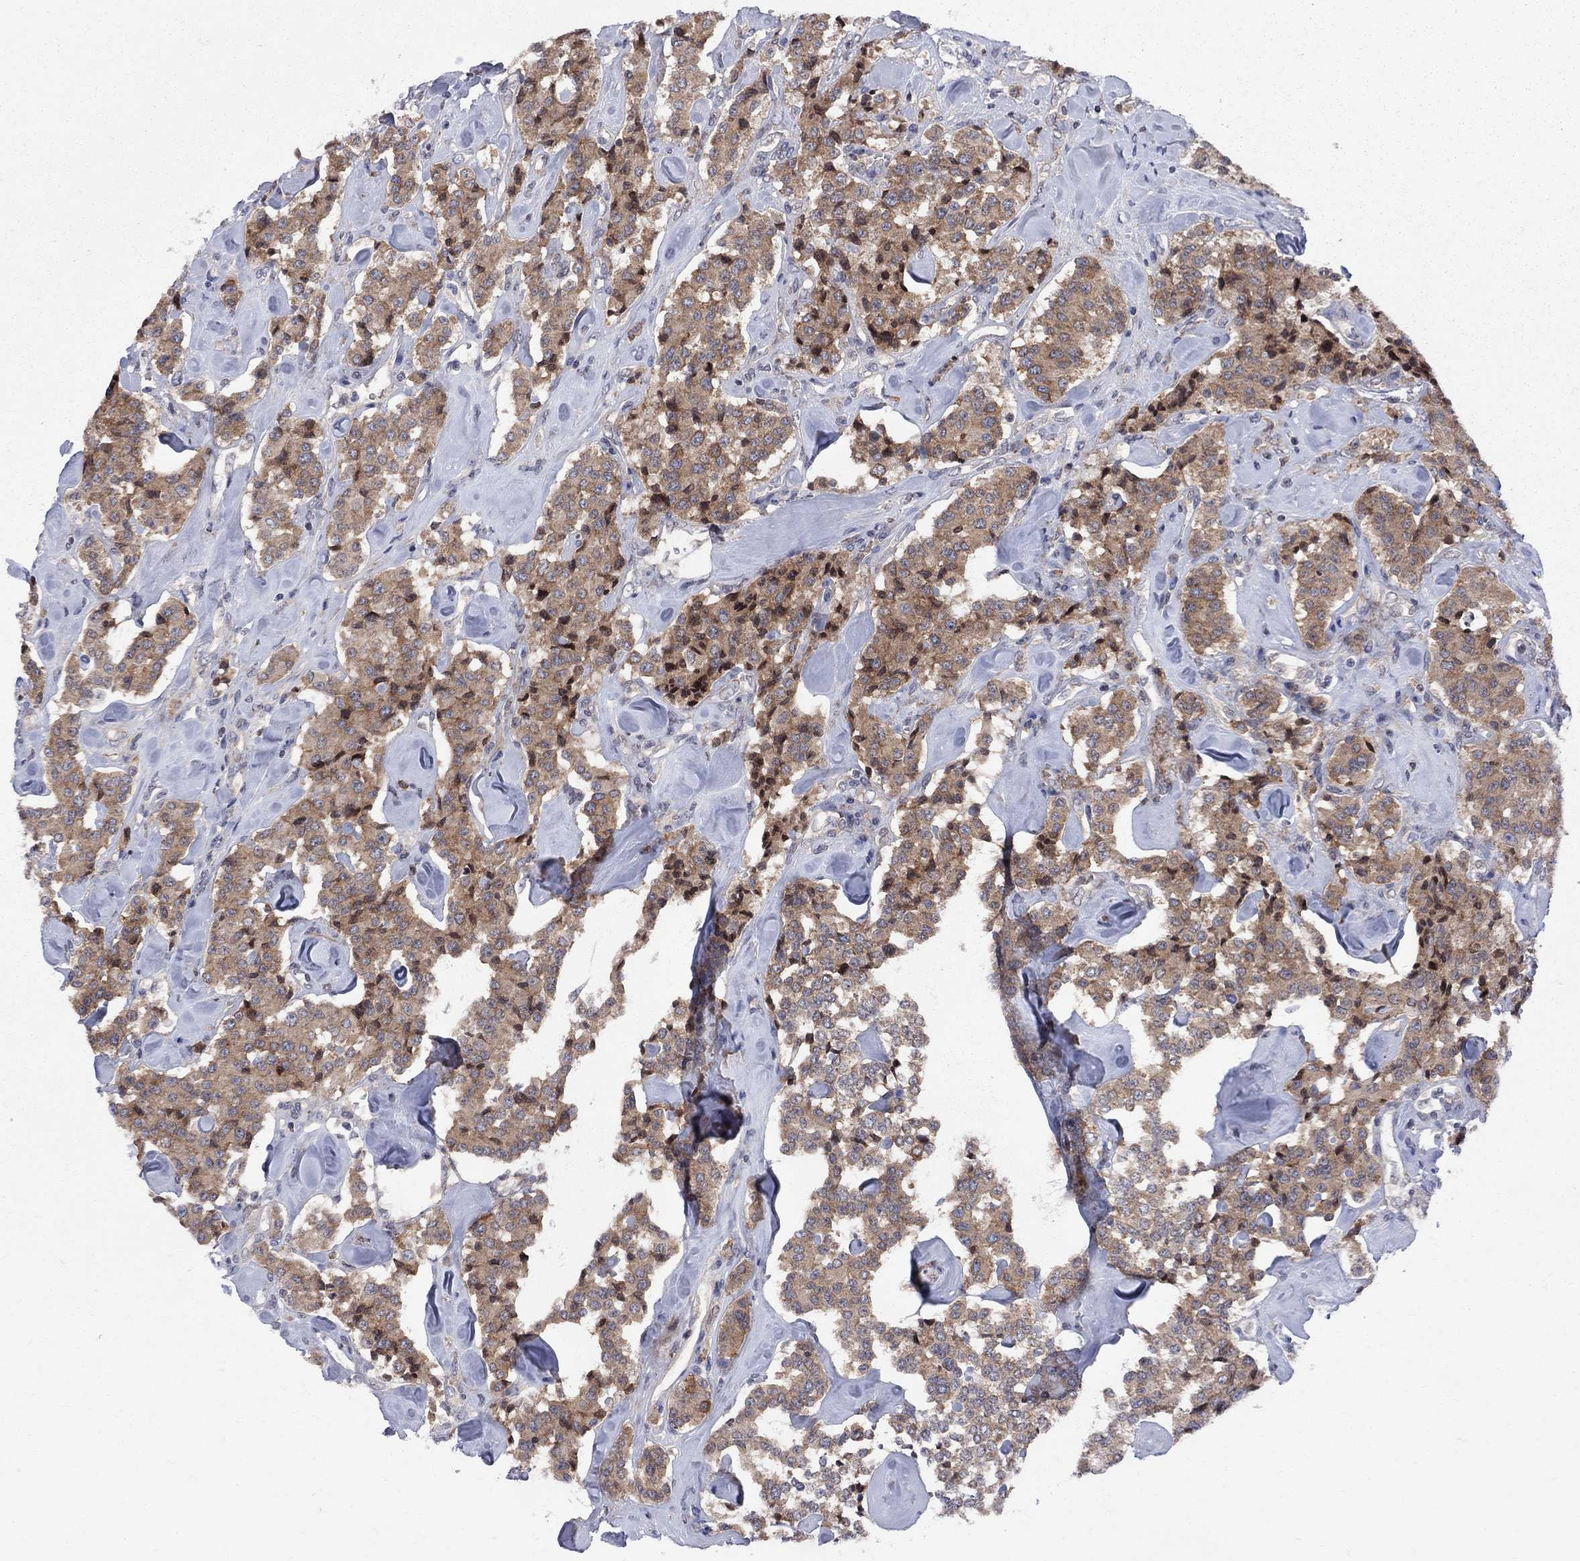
{"staining": {"intensity": "moderate", "quantity": ">75%", "location": "cytoplasmic/membranous"}, "tissue": "carcinoid", "cell_type": "Tumor cells", "image_type": "cancer", "snomed": [{"axis": "morphology", "description": "Carcinoid, malignant, NOS"}, {"axis": "topography", "description": "Pancreas"}], "caption": "Human carcinoid (malignant) stained with a brown dye displays moderate cytoplasmic/membranous positive expression in about >75% of tumor cells.", "gene": "CNOT11", "patient": {"sex": "male", "age": 41}}